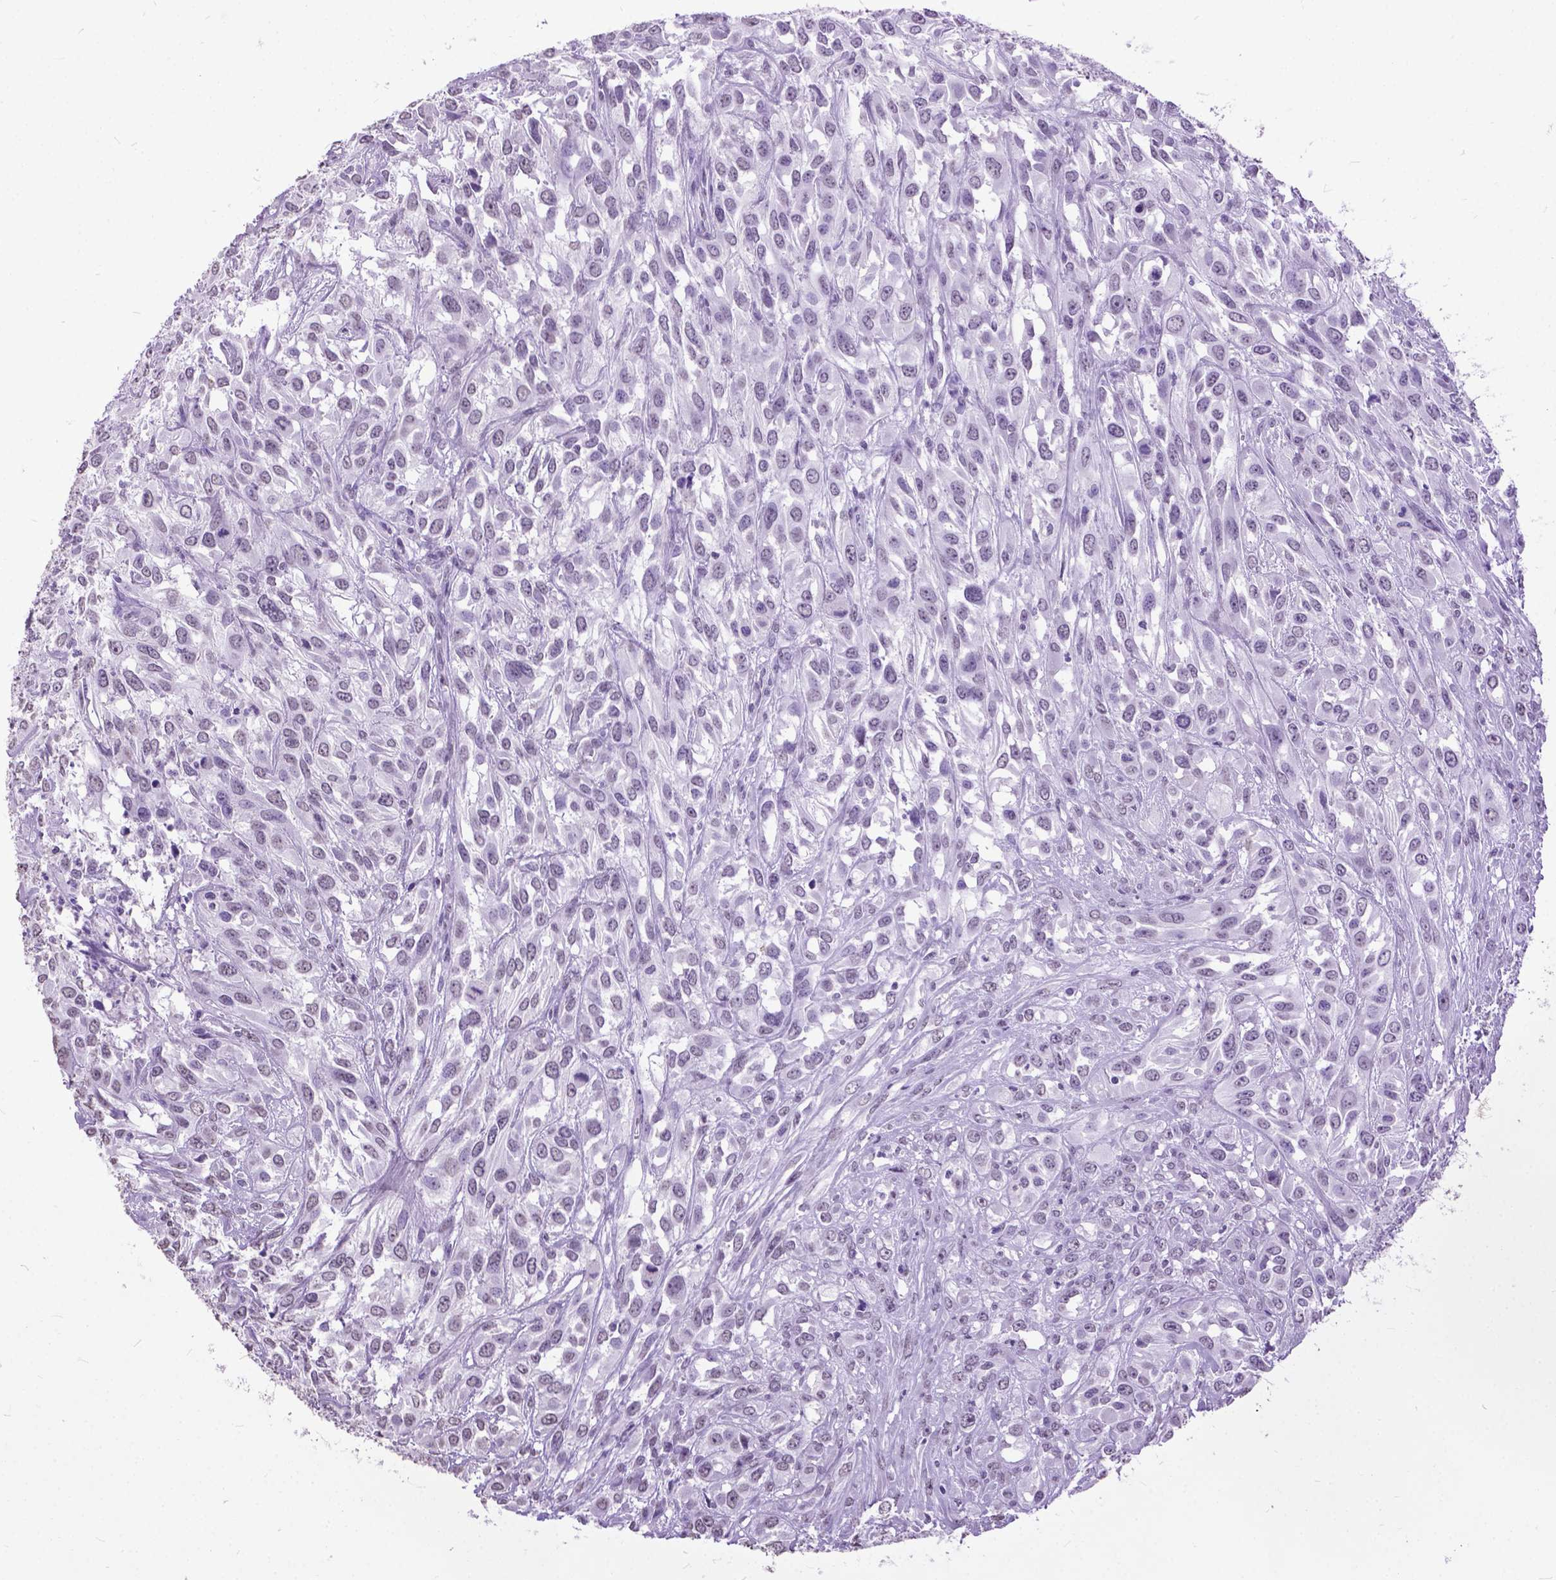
{"staining": {"intensity": "negative", "quantity": "none", "location": "none"}, "tissue": "urothelial cancer", "cell_type": "Tumor cells", "image_type": "cancer", "snomed": [{"axis": "morphology", "description": "Urothelial carcinoma, High grade"}, {"axis": "topography", "description": "Urinary bladder"}], "caption": "This is an immunohistochemistry (IHC) micrograph of human urothelial cancer. There is no expression in tumor cells.", "gene": "MARCHF10", "patient": {"sex": "male", "age": 67}}